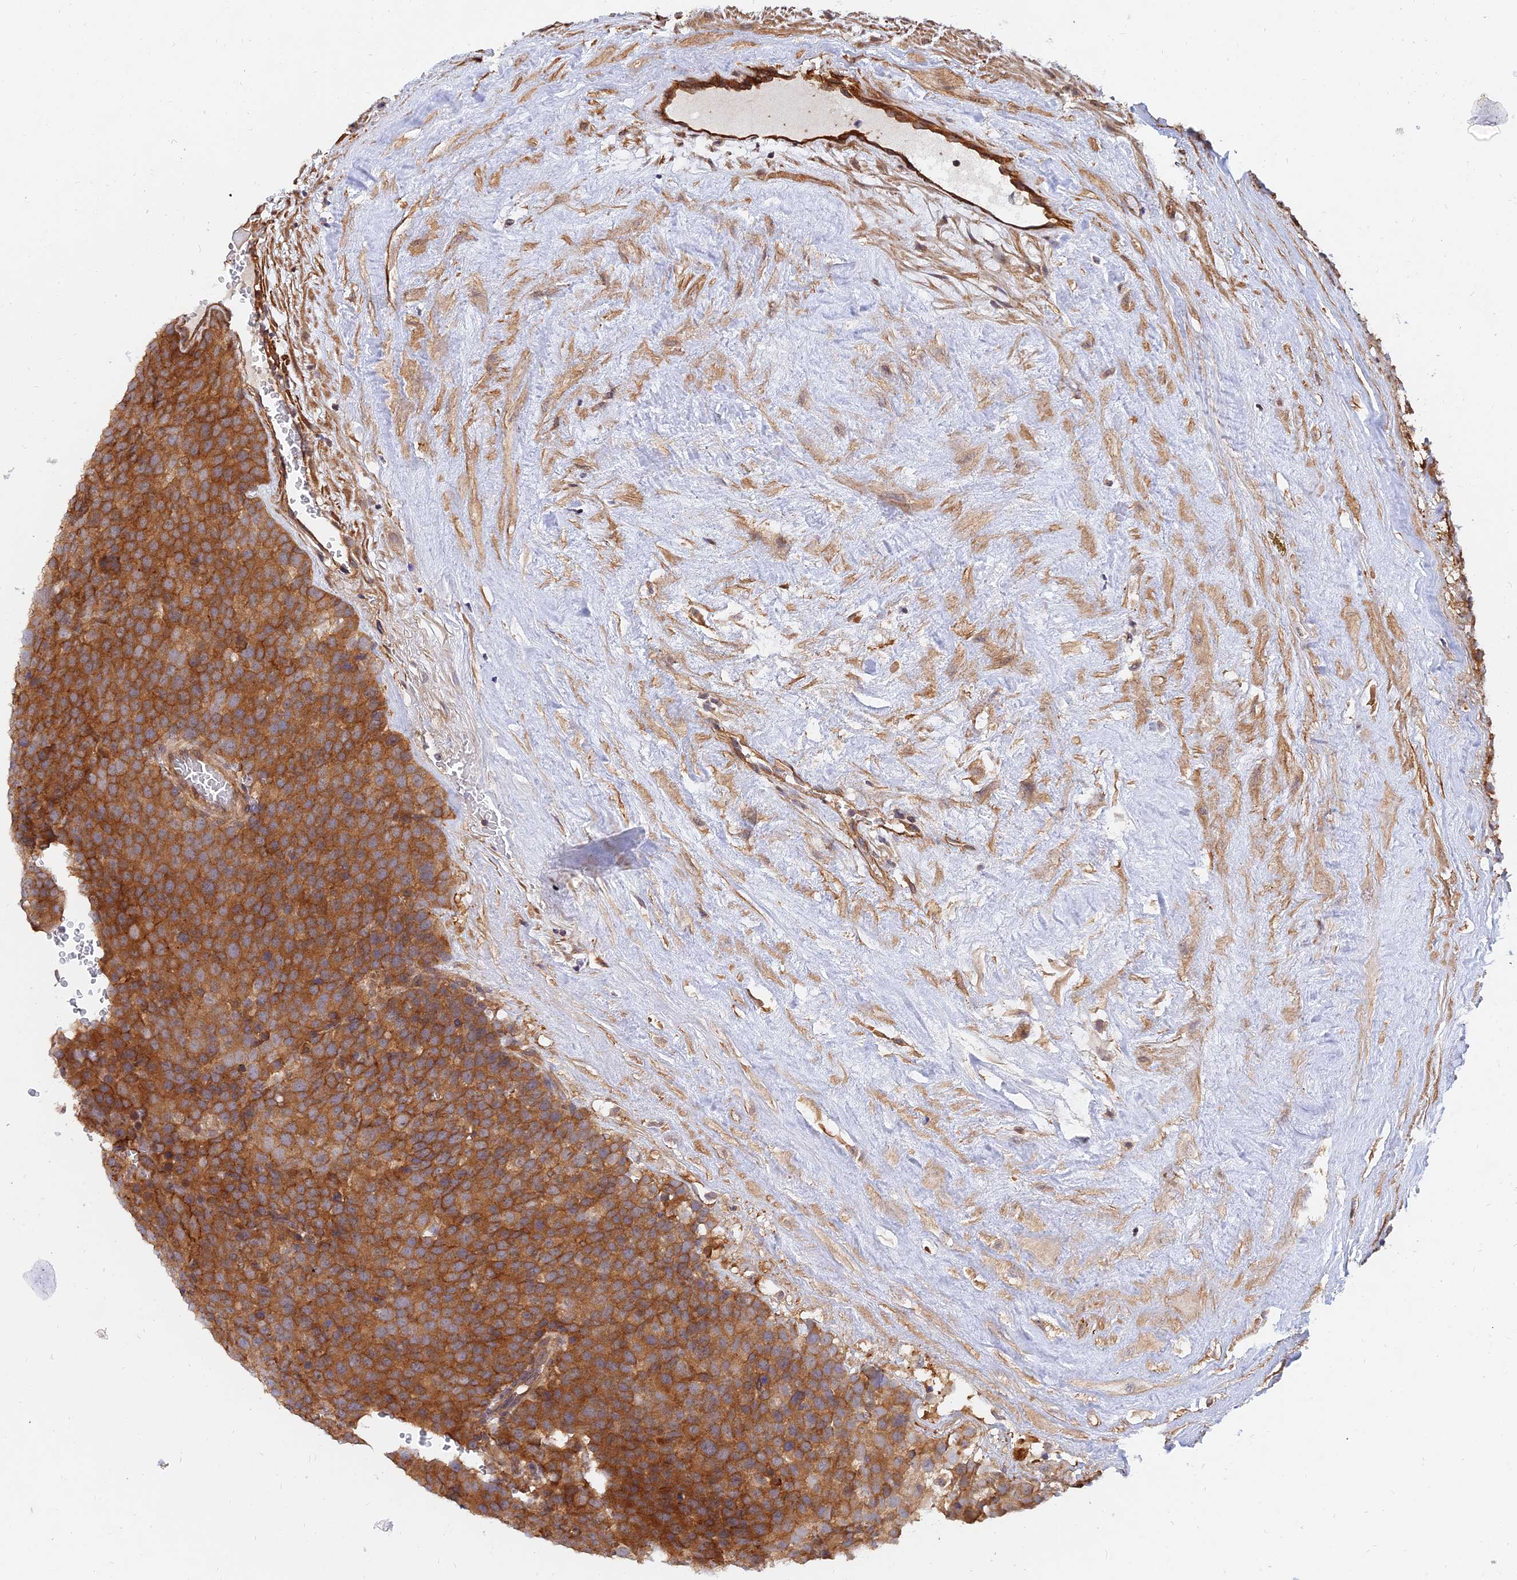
{"staining": {"intensity": "strong", "quantity": ">75%", "location": "cytoplasmic/membranous"}, "tissue": "testis cancer", "cell_type": "Tumor cells", "image_type": "cancer", "snomed": [{"axis": "morphology", "description": "Seminoma, NOS"}, {"axis": "topography", "description": "Testis"}], "caption": "The immunohistochemical stain highlights strong cytoplasmic/membranous staining in tumor cells of testis seminoma tissue.", "gene": "WDR41", "patient": {"sex": "male", "age": 71}}